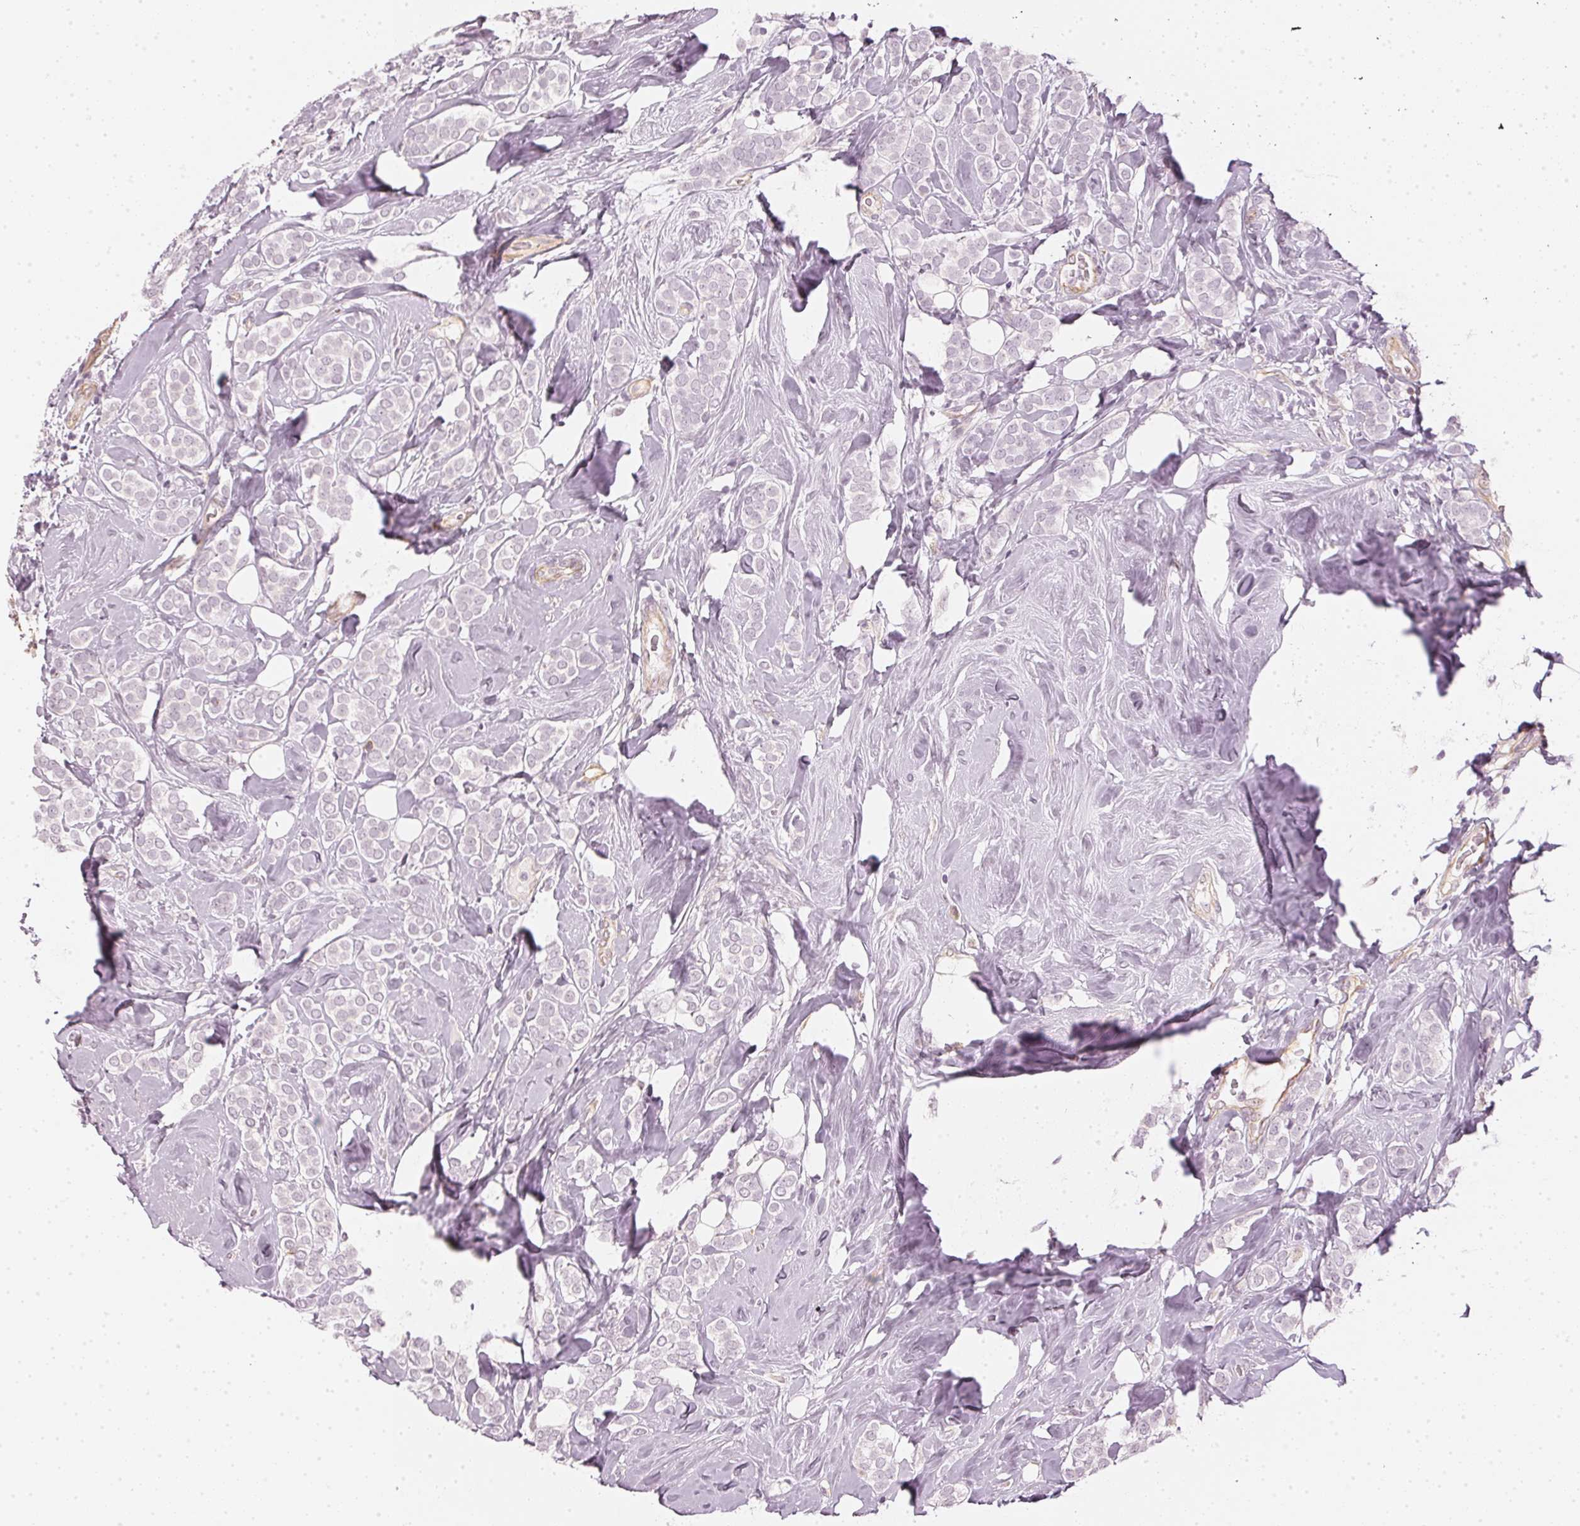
{"staining": {"intensity": "negative", "quantity": "none", "location": "none"}, "tissue": "breast cancer", "cell_type": "Tumor cells", "image_type": "cancer", "snomed": [{"axis": "morphology", "description": "Lobular carcinoma"}, {"axis": "topography", "description": "Breast"}], "caption": "This is an immunohistochemistry photomicrograph of lobular carcinoma (breast). There is no staining in tumor cells.", "gene": "APLP1", "patient": {"sex": "female", "age": 49}}